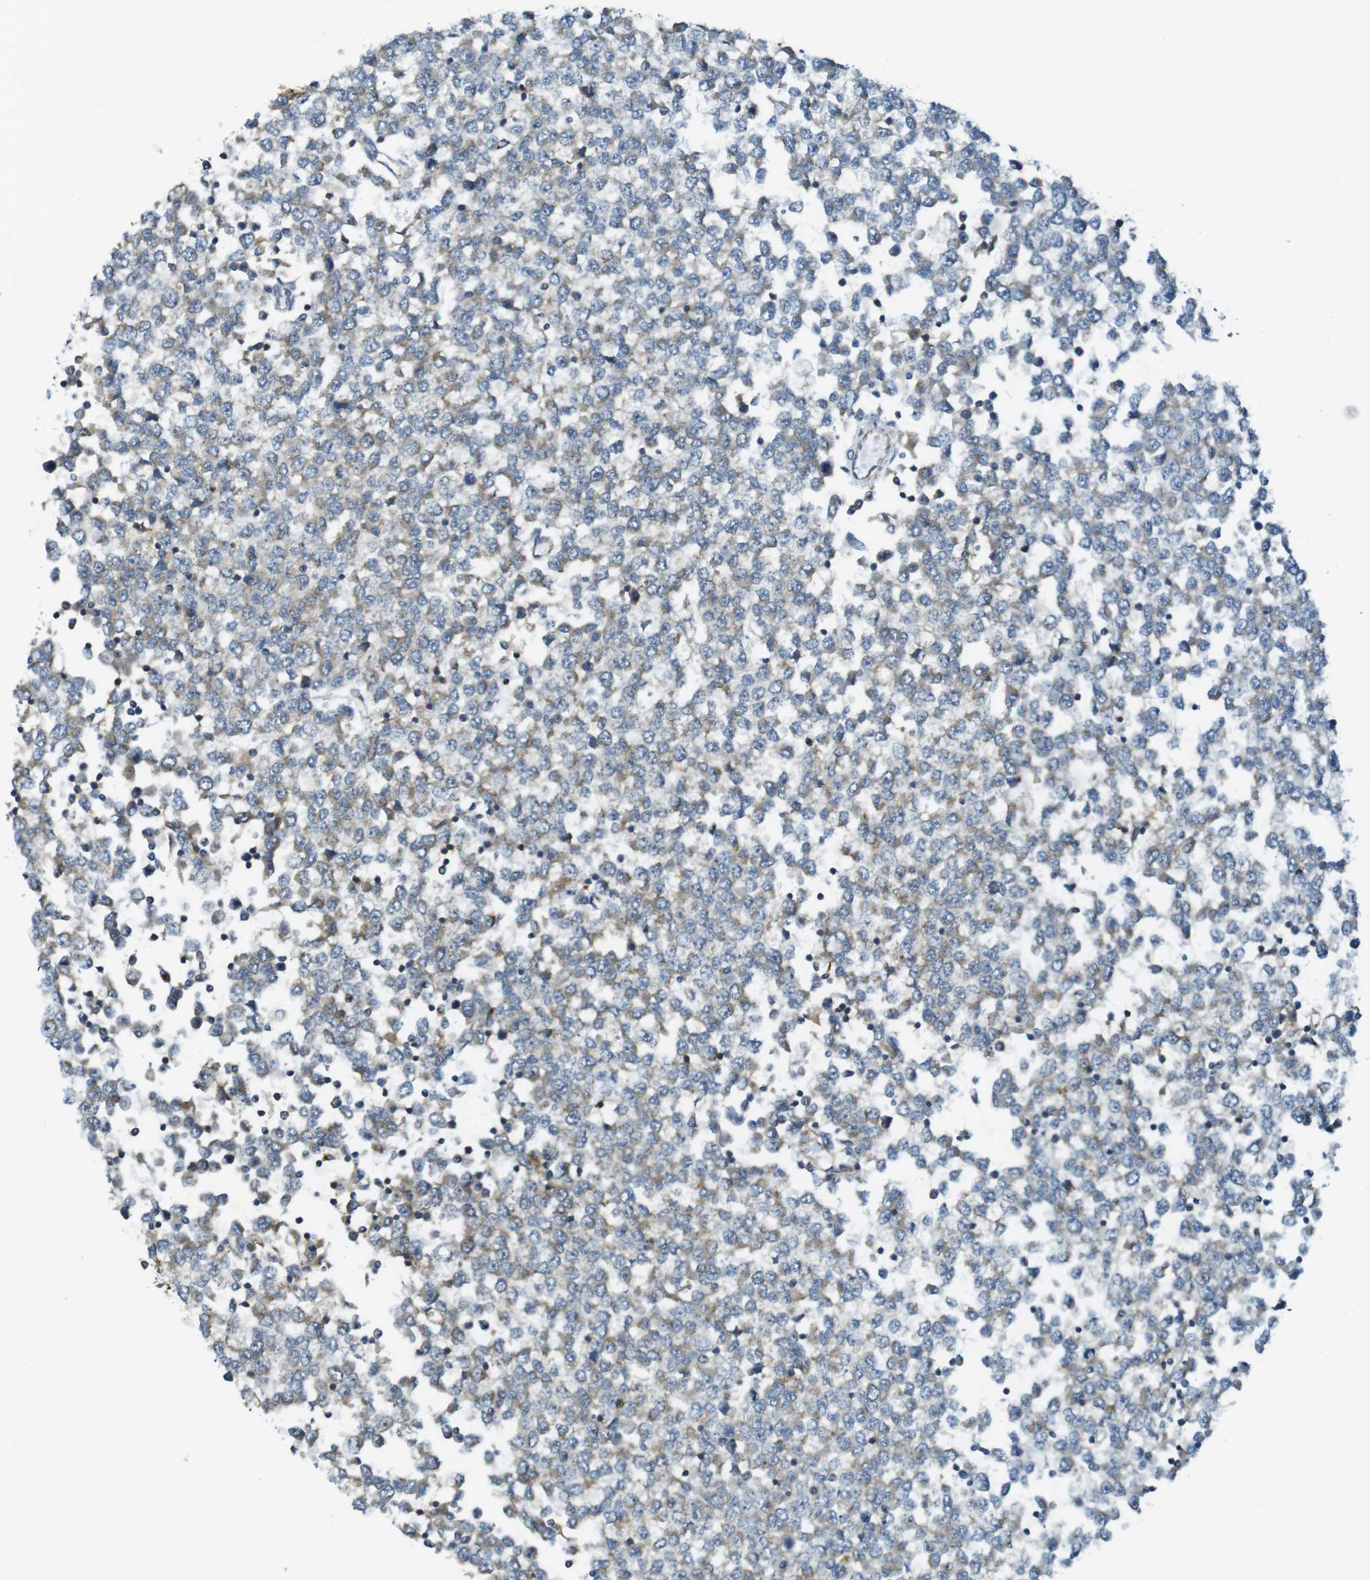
{"staining": {"intensity": "weak", "quantity": ">75%", "location": "cytoplasmic/membranous"}, "tissue": "testis cancer", "cell_type": "Tumor cells", "image_type": "cancer", "snomed": [{"axis": "morphology", "description": "Seminoma, NOS"}, {"axis": "topography", "description": "Testis"}], "caption": "Immunohistochemical staining of seminoma (testis) shows low levels of weak cytoplasmic/membranous positivity in about >75% of tumor cells. The protein is stained brown, and the nuclei are stained in blue (DAB (3,3'-diaminobenzidine) IHC with brightfield microscopy, high magnification).", "gene": "BRI3BP", "patient": {"sex": "male", "age": 65}}